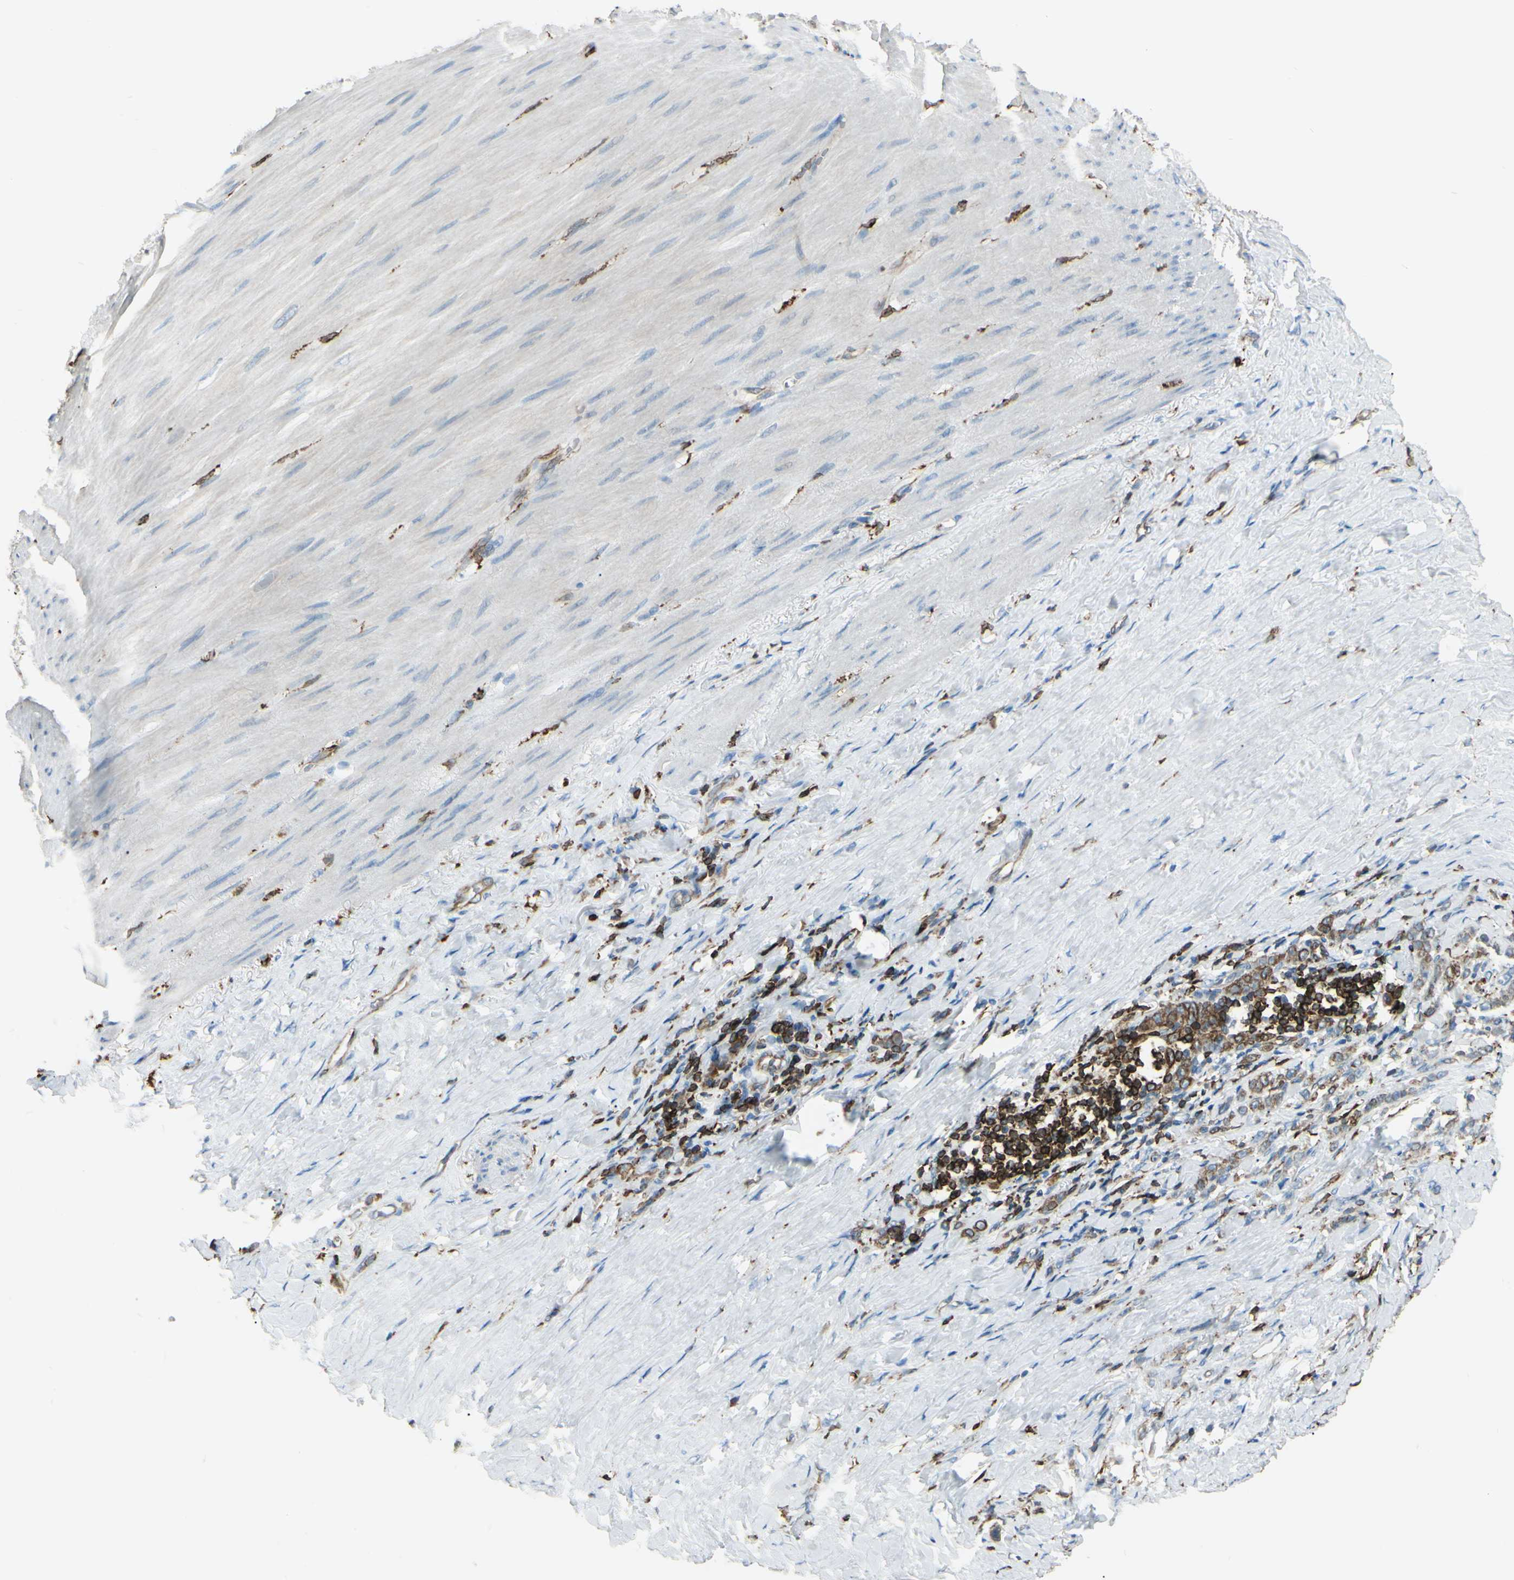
{"staining": {"intensity": "moderate", "quantity": ">75%", "location": "cytoplasmic/membranous"}, "tissue": "stomach cancer", "cell_type": "Tumor cells", "image_type": "cancer", "snomed": [{"axis": "morphology", "description": "Adenocarcinoma, NOS"}, {"axis": "topography", "description": "Stomach"}], "caption": "Human stomach cancer (adenocarcinoma) stained with a protein marker exhibits moderate staining in tumor cells.", "gene": "CD74", "patient": {"sex": "male", "age": 82}}